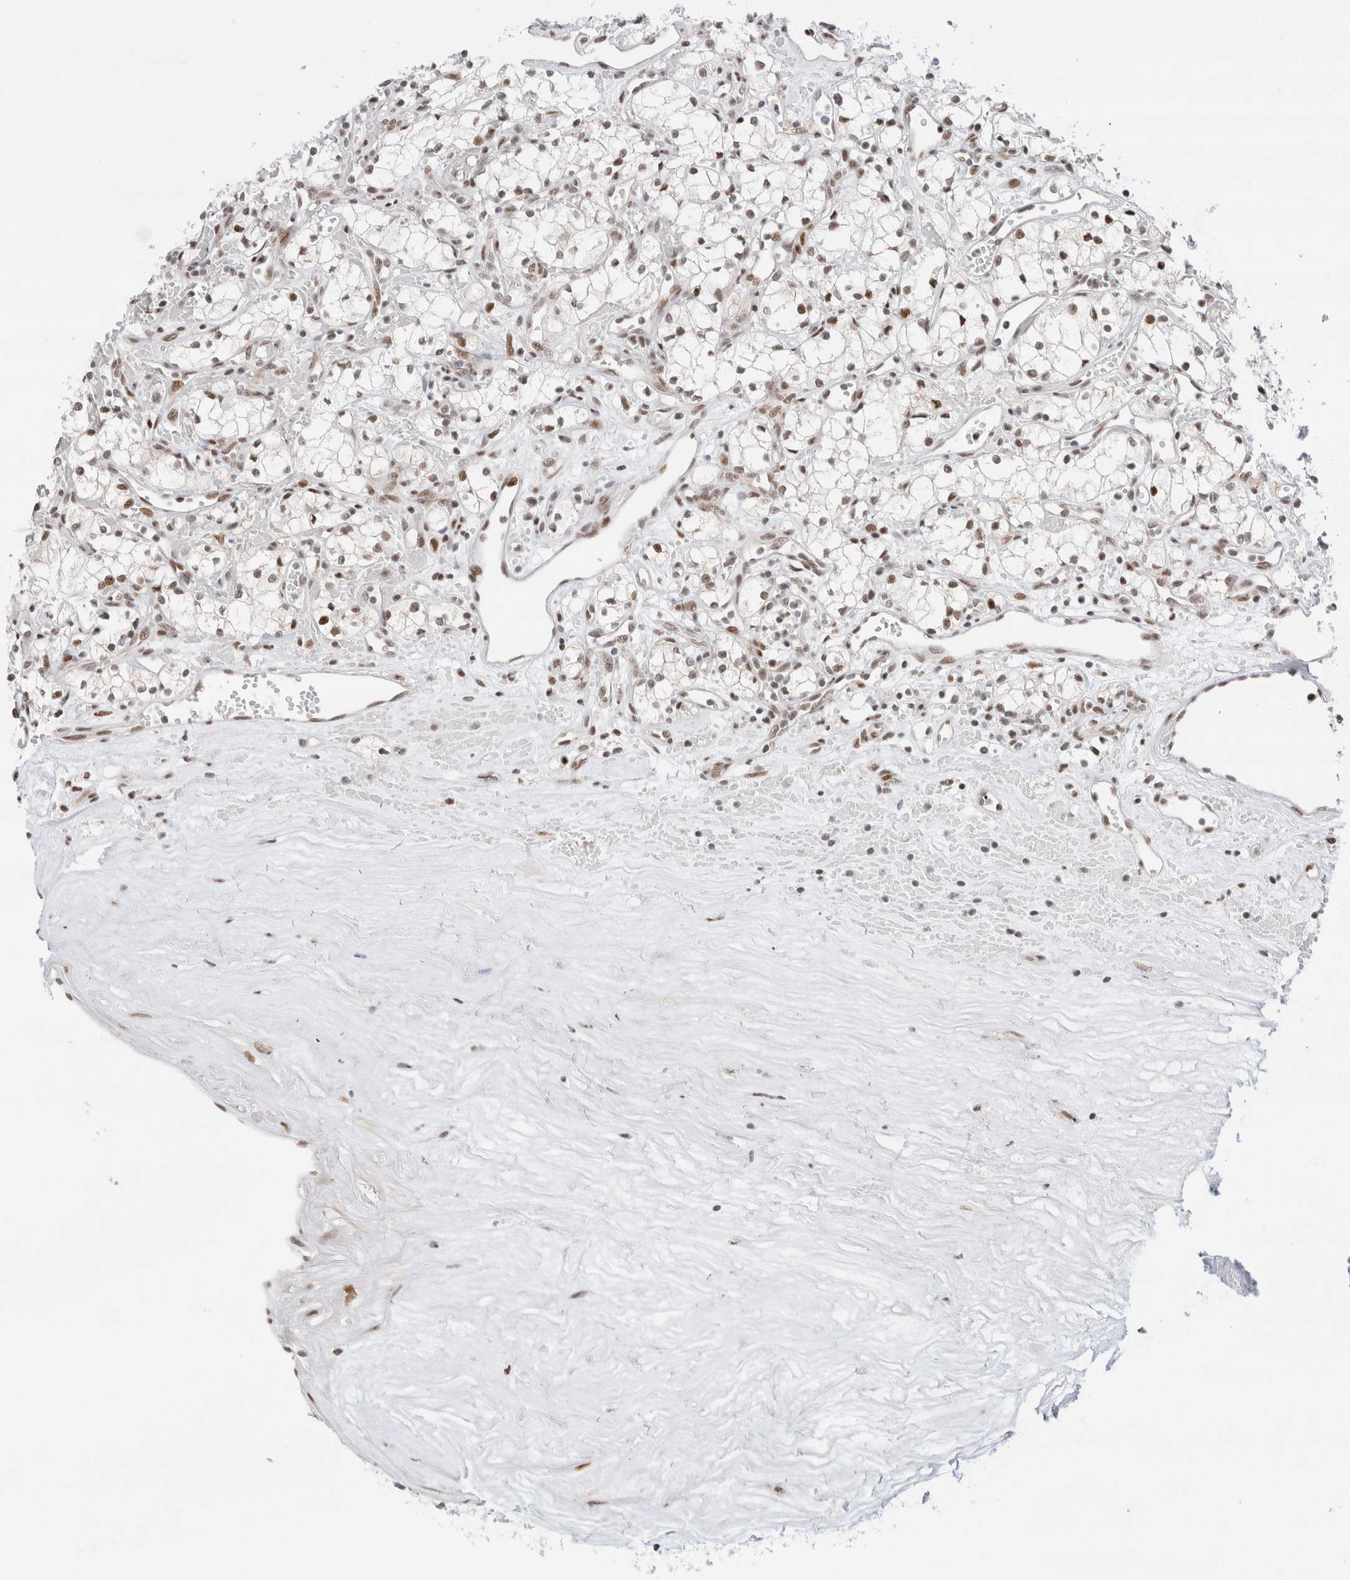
{"staining": {"intensity": "moderate", "quantity": ">75%", "location": "nuclear"}, "tissue": "renal cancer", "cell_type": "Tumor cells", "image_type": "cancer", "snomed": [{"axis": "morphology", "description": "Adenocarcinoma, NOS"}, {"axis": "topography", "description": "Kidney"}], "caption": "DAB (3,3'-diaminobenzidine) immunohistochemical staining of human renal adenocarcinoma exhibits moderate nuclear protein expression in about >75% of tumor cells. (Brightfield microscopy of DAB IHC at high magnification).", "gene": "ZNF282", "patient": {"sex": "male", "age": 59}}